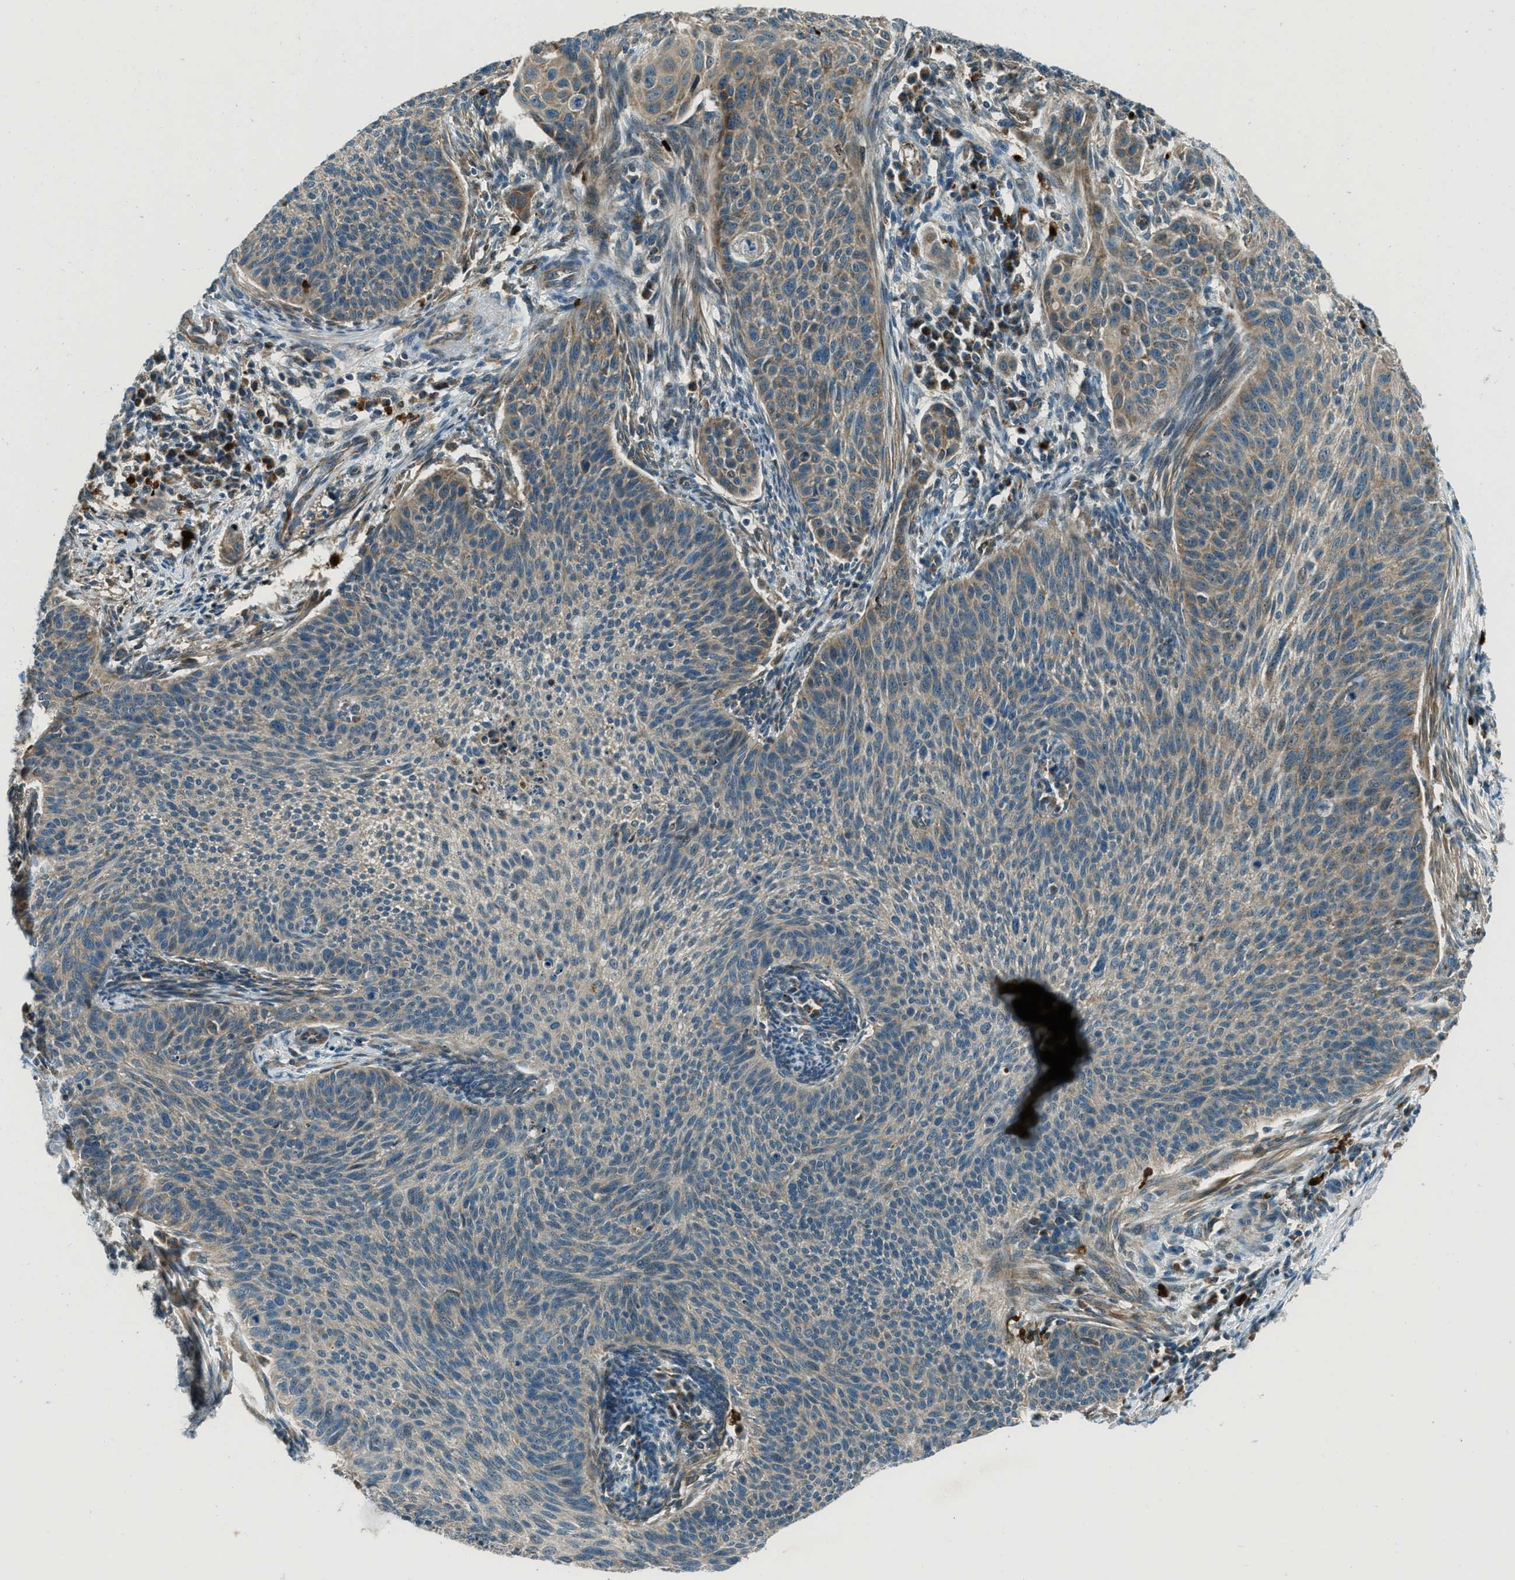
{"staining": {"intensity": "moderate", "quantity": "<25%", "location": "cytoplasmic/membranous"}, "tissue": "cervical cancer", "cell_type": "Tumor cells", "image_type": "cancer", "snomed": [{"axis": "morphology", "description": "Squamous cell carcinoma, NOS"}, {"axis": "topography", "description": "Cervix"}], "caption": "Protein staining of cervical cancer (squamous cell carcinoma) tissue displays moderate cytoplasmic/membranous expression in approximately <25% of tumor cells.", "gene": "FAR1", "patient": {"sex": "female", "age": 70}}